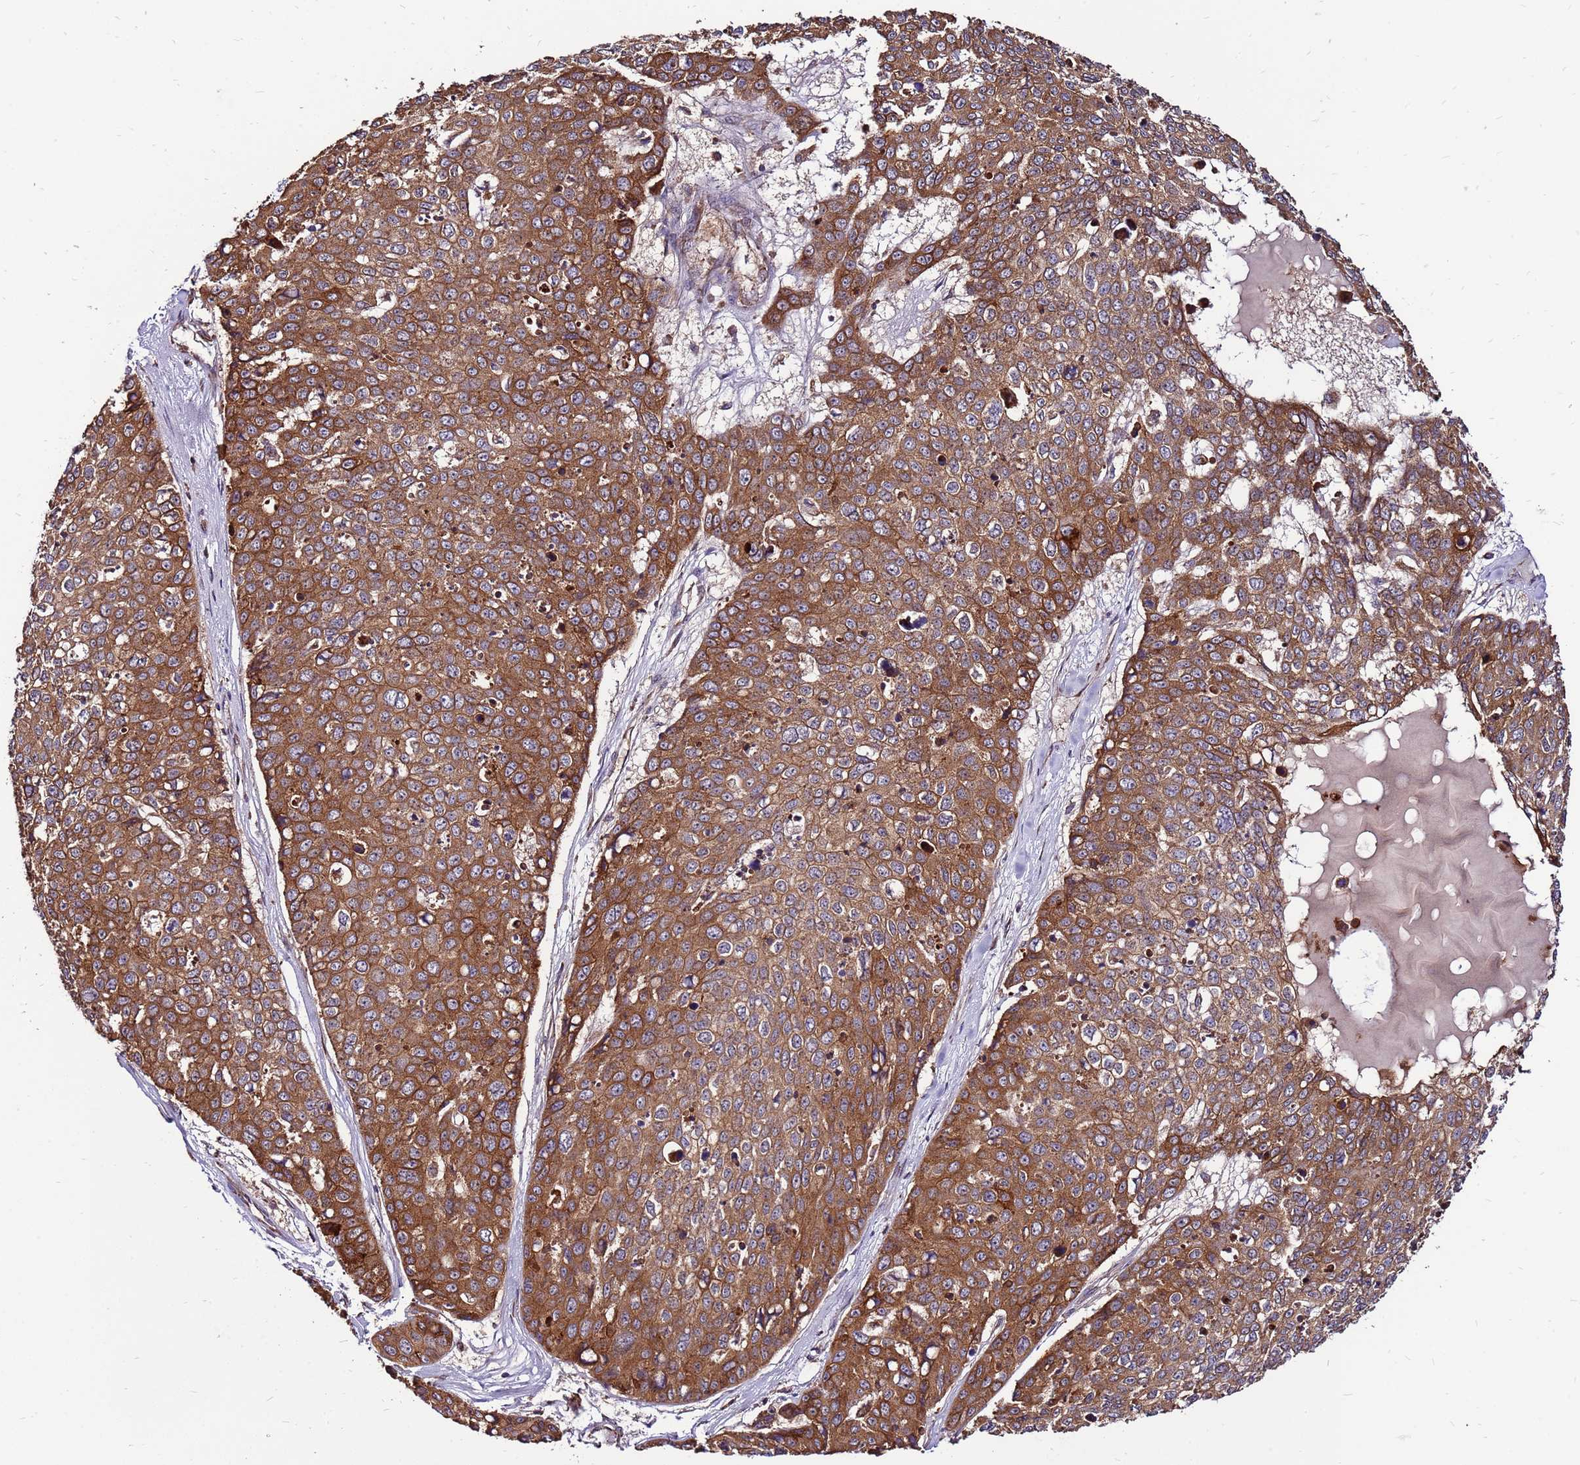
{"staining": {"intensity": "moderate", "quantity": ">75%", "location": "cytoplasmic/membranous"}, "tissue": "skin cancer", "cell_type": "Tumor cells", "image_type": "cancer", "snomed": [{"axis": "morphology", "description": "Squamous cell carcinoma, NOS"}, {"axis": "topography", "description": "Skin"}], "caption": "The histopathology image reveals a brown stain indicating the presence of a protein in the cytoplasmic/membranous of tumor cells in squamous cell carcinoma (skin).", "gene": "SLC44A5", "patient": {"sex": "female", "age": 44}}